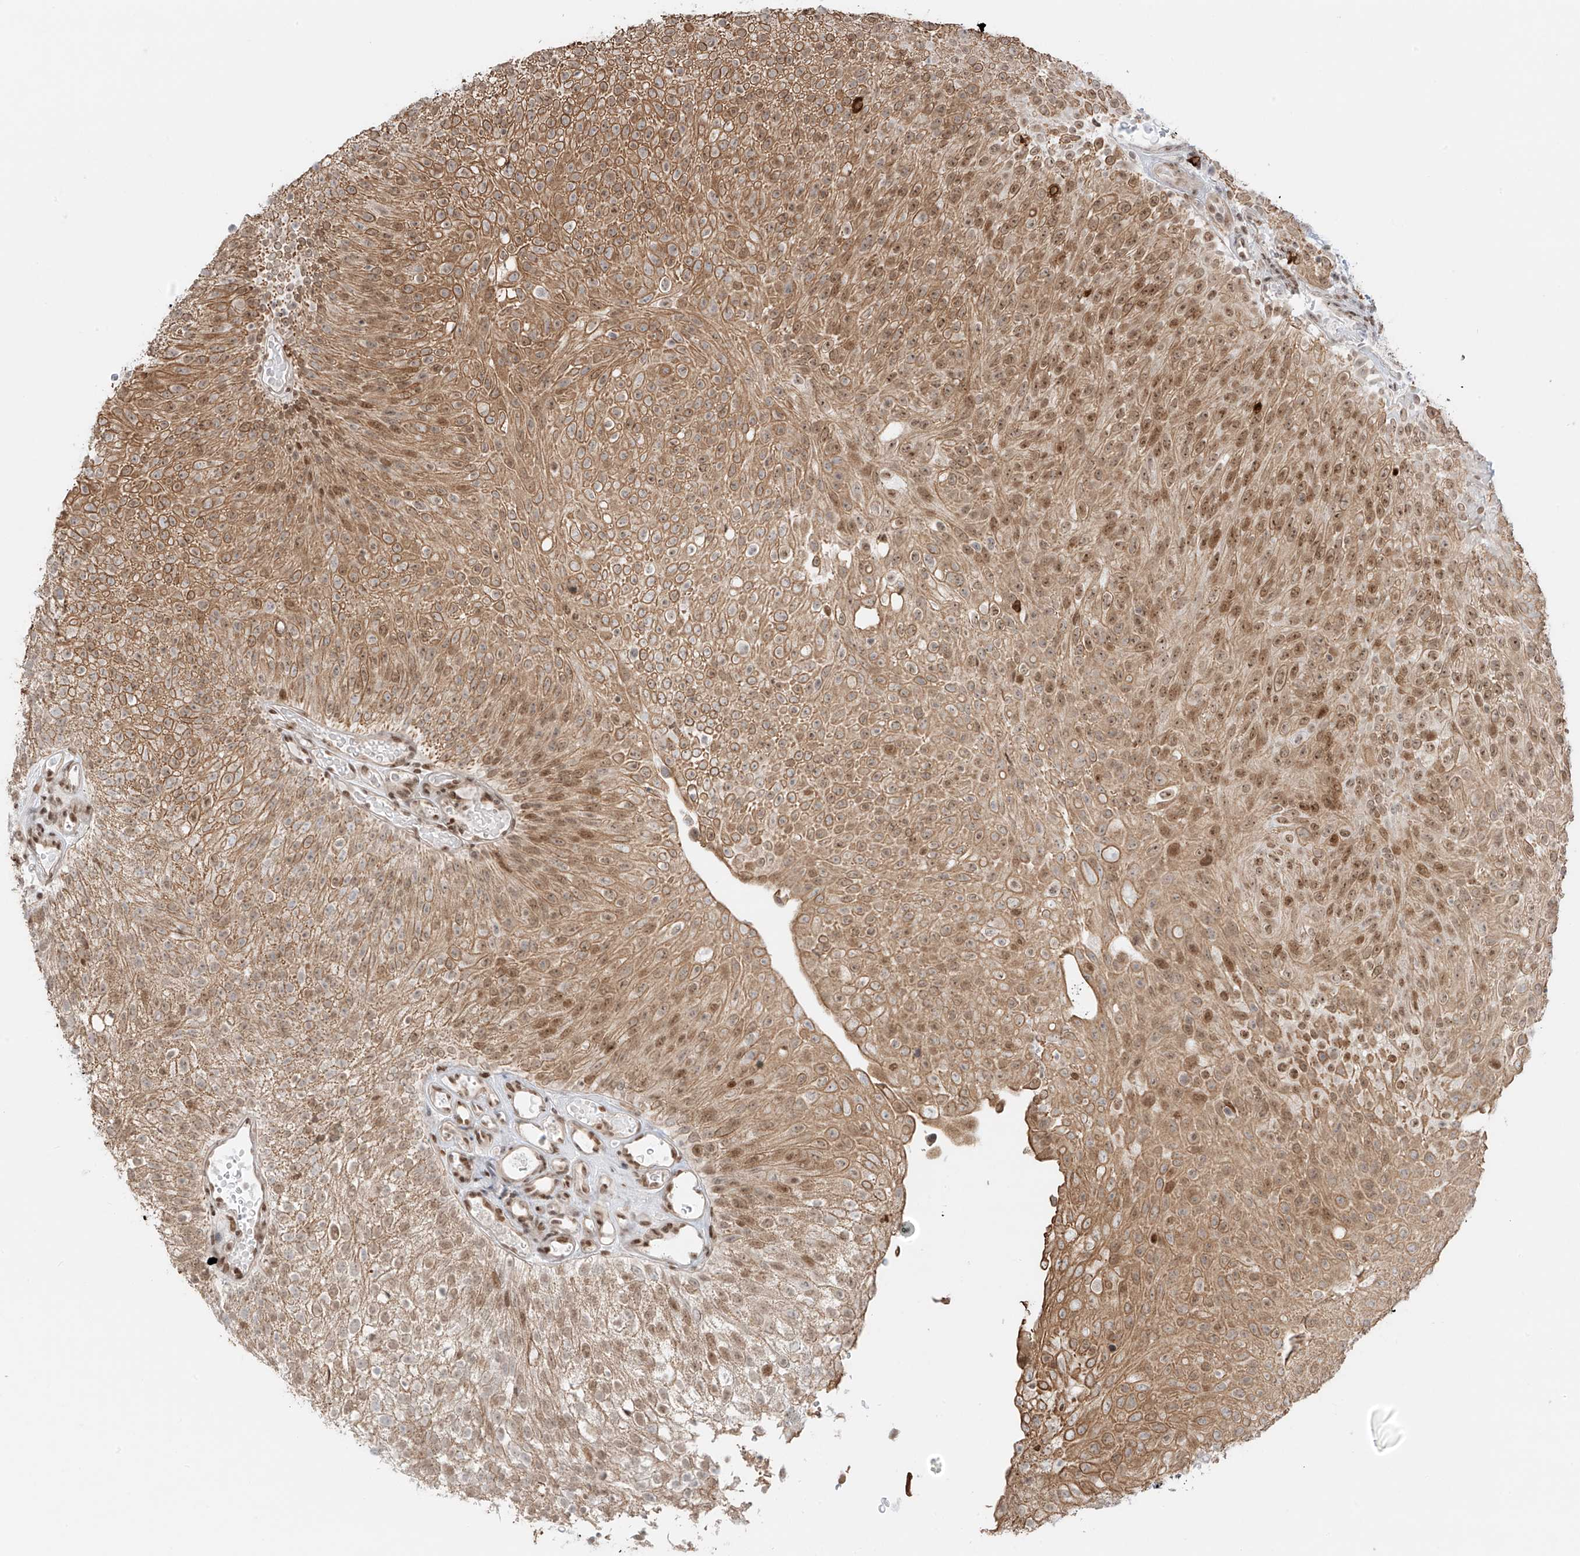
{"staining": {"intensity": "moderate", "quantity": "25%-75%", "location": "cytoplasmic/membranous,nuclear"}, "tissue": "urothelial cancer", "cell_type": "Tumor cells", "image_type": "cancer", "snomed": [{"axis": "morphology", "description": "Urothelial carcinoma, Low grade"}, {"axis": "topography", "description": "Urinary bladder"}], "caption": "High-magnification brightfield microscopy of urothelial carcinoma (low-grade) stained with DAB (brown) and counterstained with hematoxylin (blue). tumor cells exhibit moderate cytoplasmic/membranous and nuclear expression is identified in about25%-75% of cells.", "gene": "ZNF512", "patient": {"sex": "male", "age": 78}}